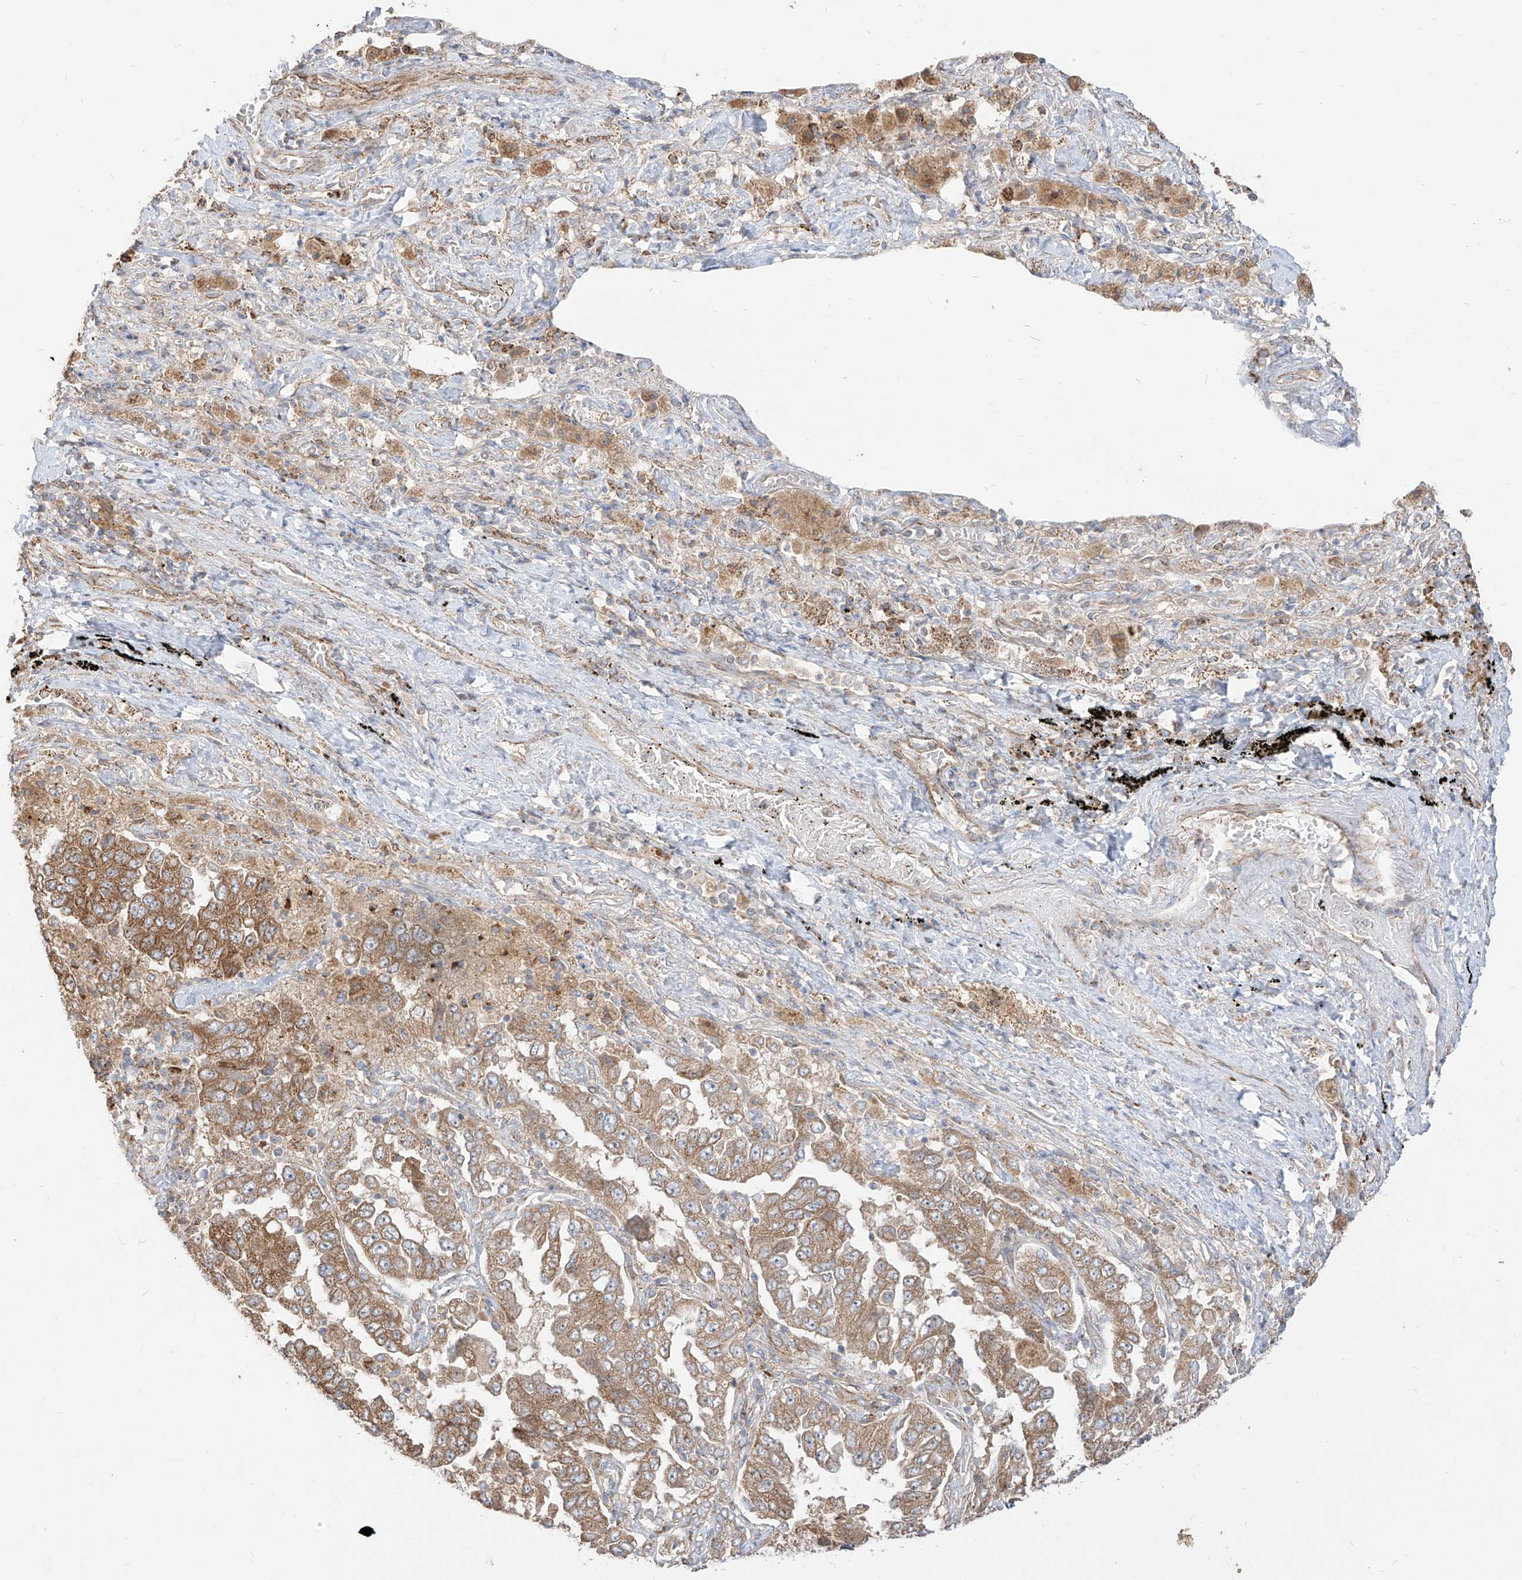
{"staining": {"intensity": "moderate", "quantity": ">75%", "location": "cytoplasmic/membranous"}, "tissue": "lung cancer", "cell_type": "Tumor cells", "image_type": "cancer", "snomed": [{"axis": "morphology", "description": "Adenocarcinoma, NOS"}, {"axis": "topography", "description": "Lung"}], "caption": "About >75% of tumor cells in lung adenocarcinoma show moderate cytoplasmic/membranous protein positivity as visualized by brown immunohistochemical staining.", "gene": "PLCL1", "patient": {"sex": "female", "age": 51}}